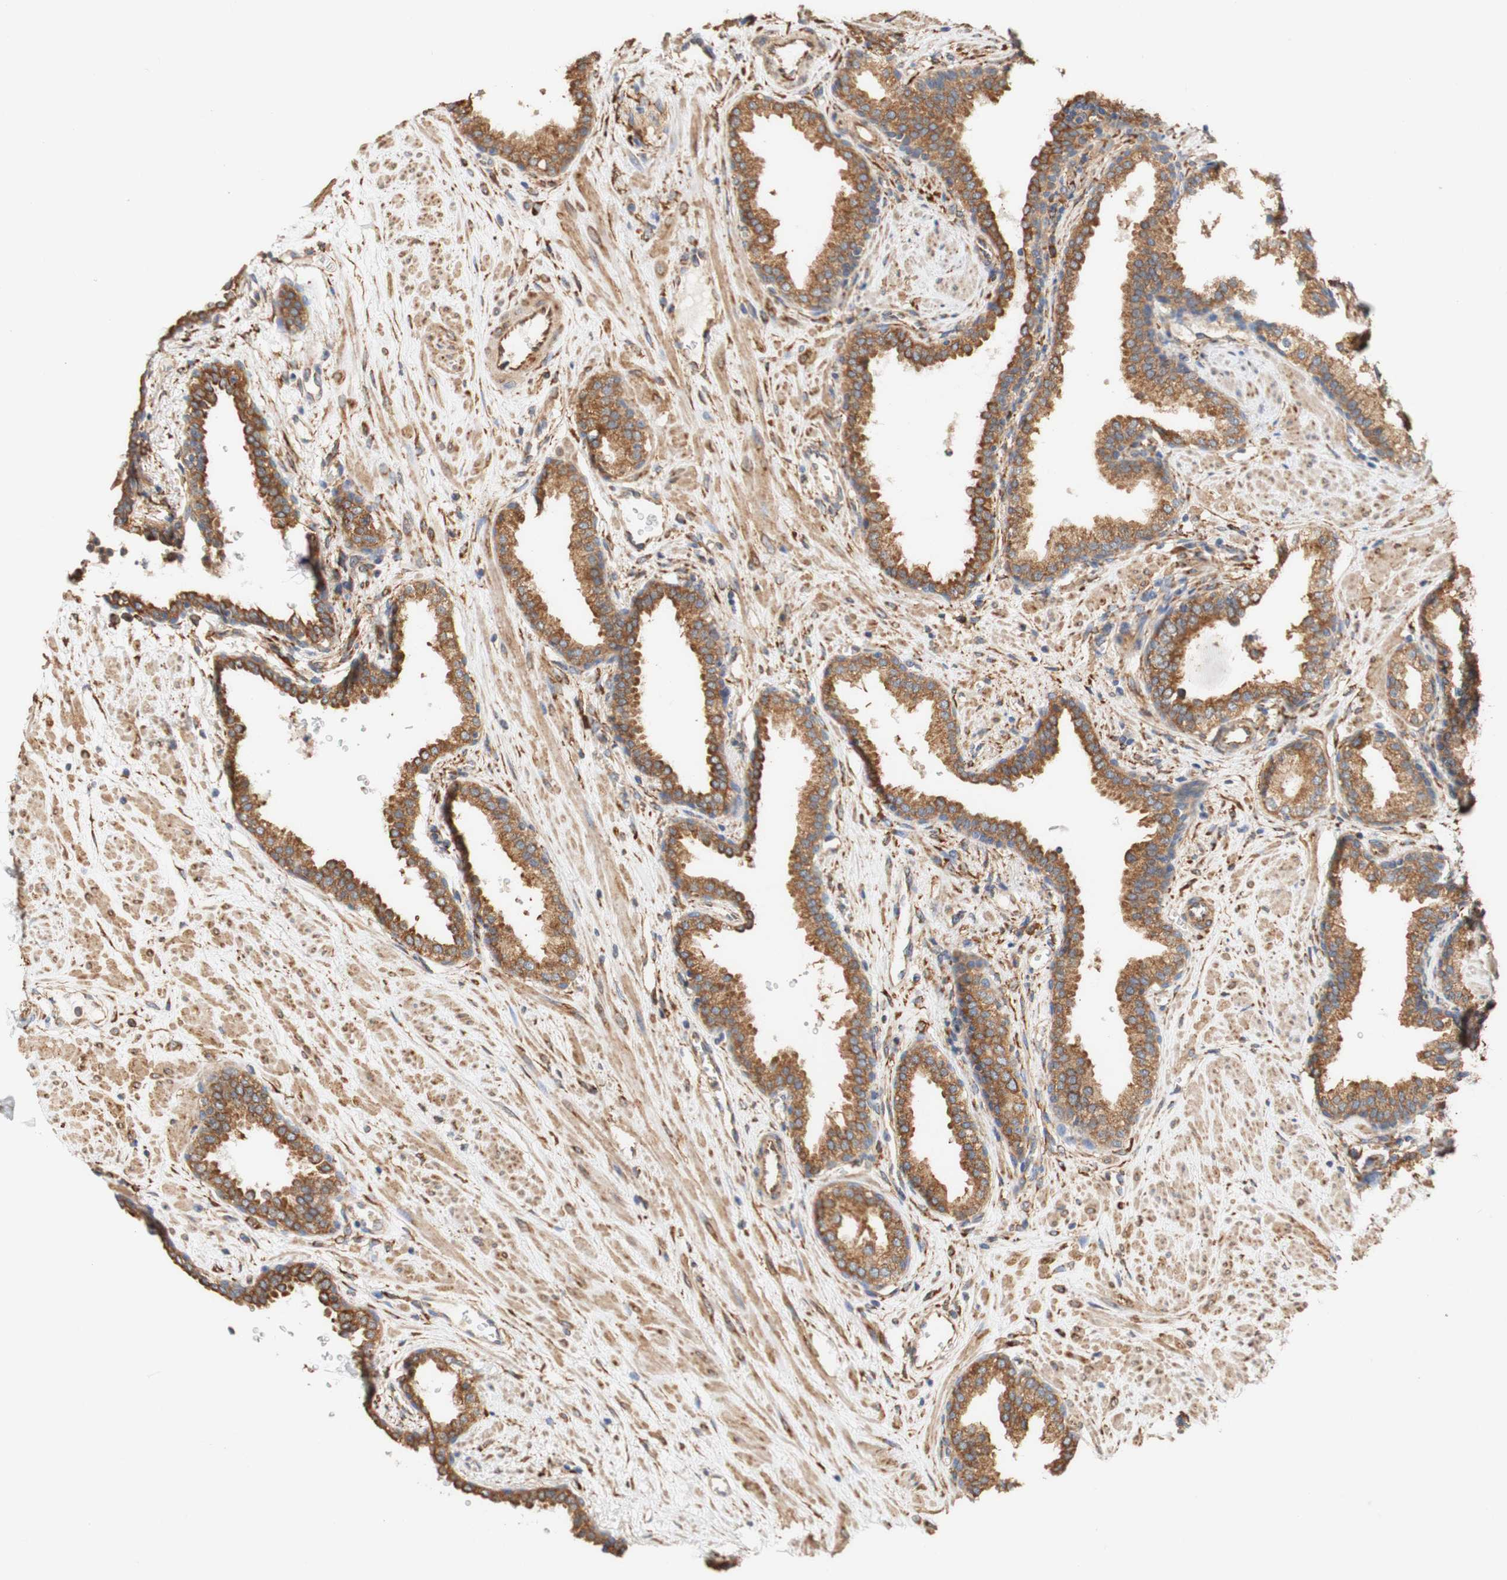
{"staining": {"intensity": "moderate", "quantity": ">75%", "location": "cytoplasmic/membranous"}, "tissue": "prostate", "cell_type": "Glandular cells", "image_type": "normal", "snomed": [{"axis": "morphology", "description": "Normal tissue, NOS"}, {"axis": "topography", "description": "Prostate"}], "caption": "This histopathology image demonstrates immunohistochemistry (IHC) staining of benign human prostate, with medium moderate cytoplasmic/membranous expression in approximately >75% of glandular cells.", "gene": "EIF2AK4", "patient": {"sex": "male", "age": 51}}